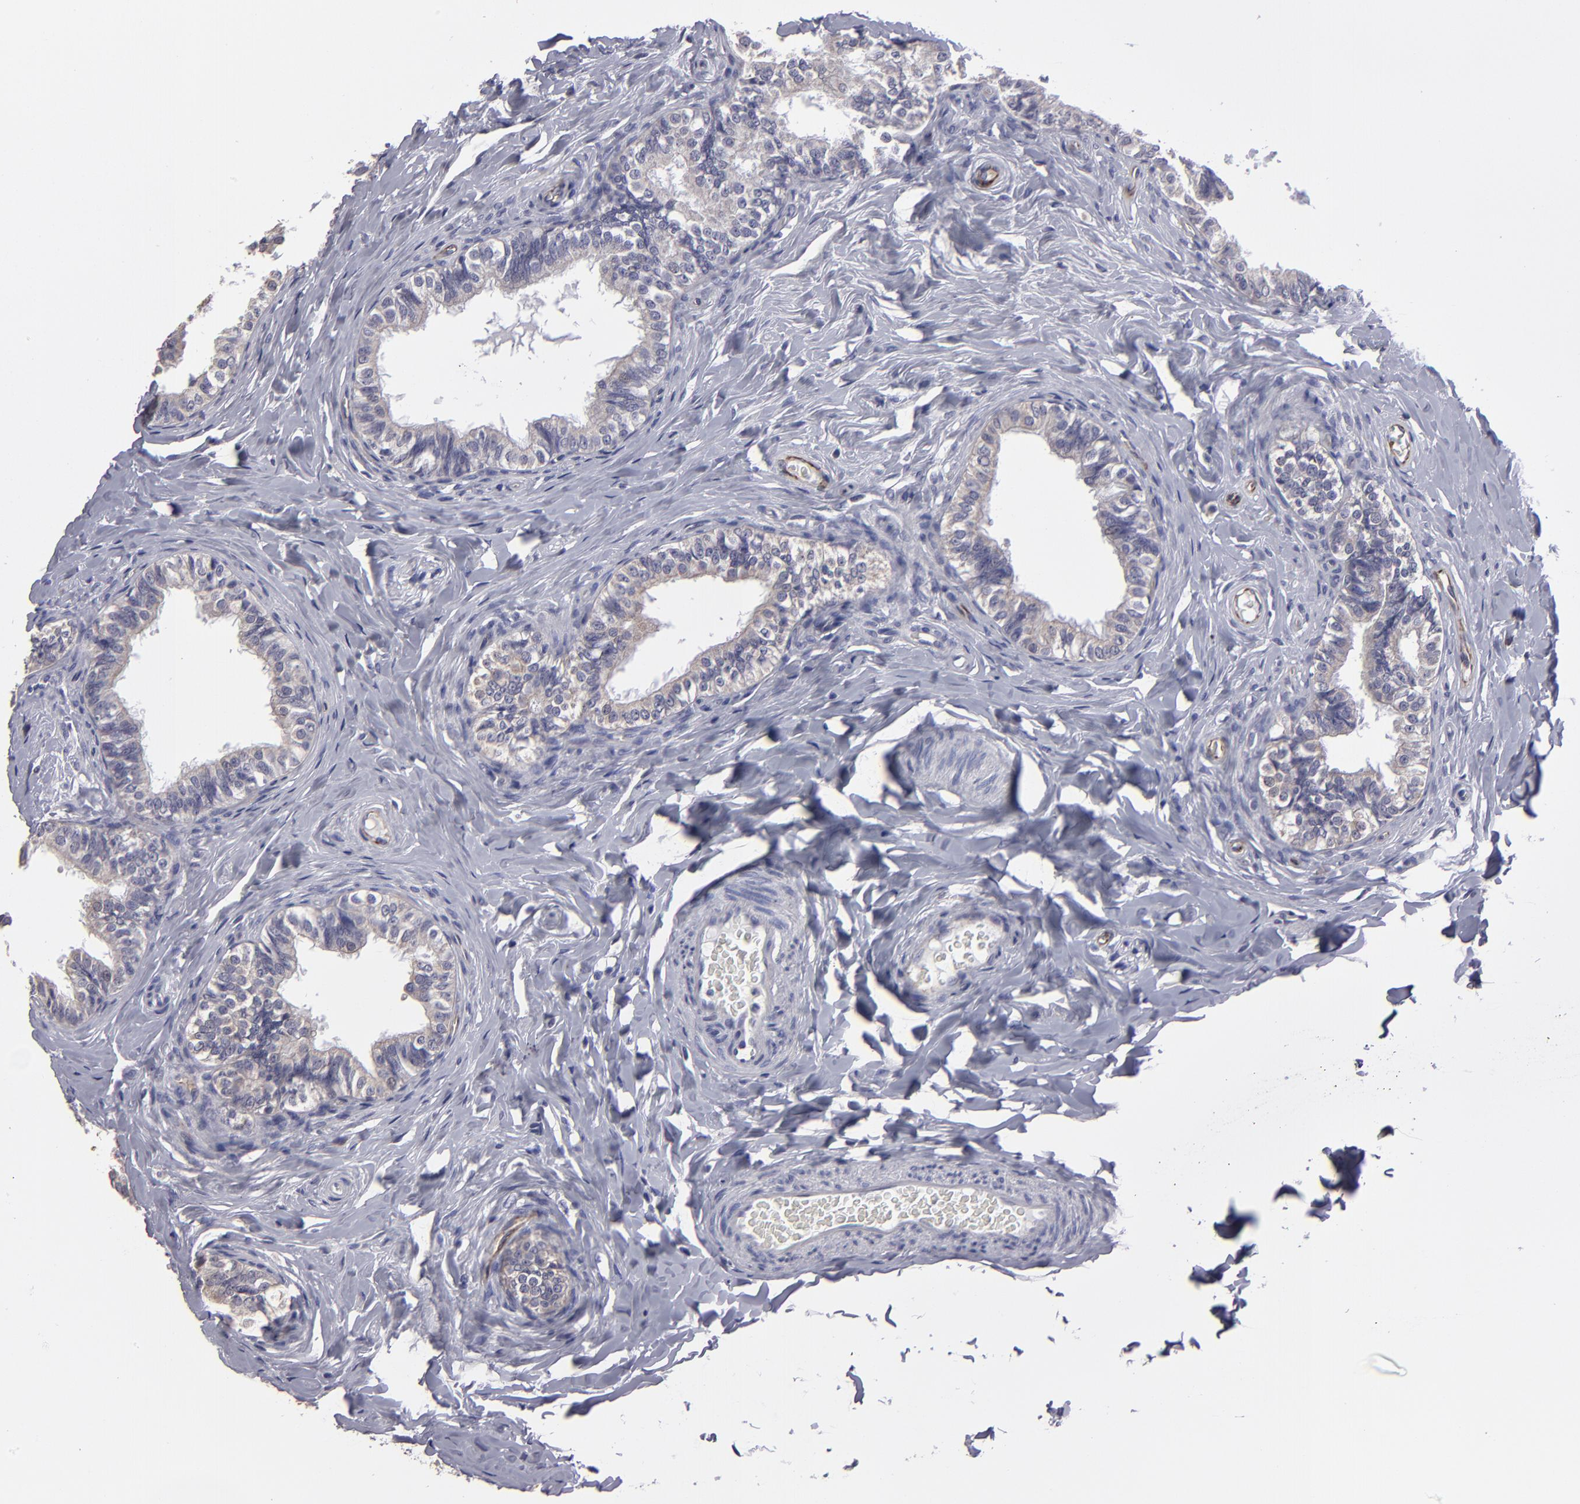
{"staining": {"intensity": "weak", "quantity": "<25%", "location": "cytoplasmic/membranous"}, "tissue": "epididymis", "cell_type": "Glandular cells", "image_type": "normal", "snomed": [{"axis": "morphology", "description": "Normal tissue, NOS"}, {"axis": "topography", "description": "Soft tissue"}, {"axis": "topography", "description": "Epididymis"}], "caption": "A high-resolution micrograph shows immunohistochemistry (IHC) staining of normal epididymis, which reveals no significant positivity in glandular cells. The staining is performed using DAB (3,3'-diaminobenzidine) brown chromogen with nuclei counter-stained in using hematoxylin.", "gene": "ZNF175", "patient": {"sex": "male", "age": 26}}